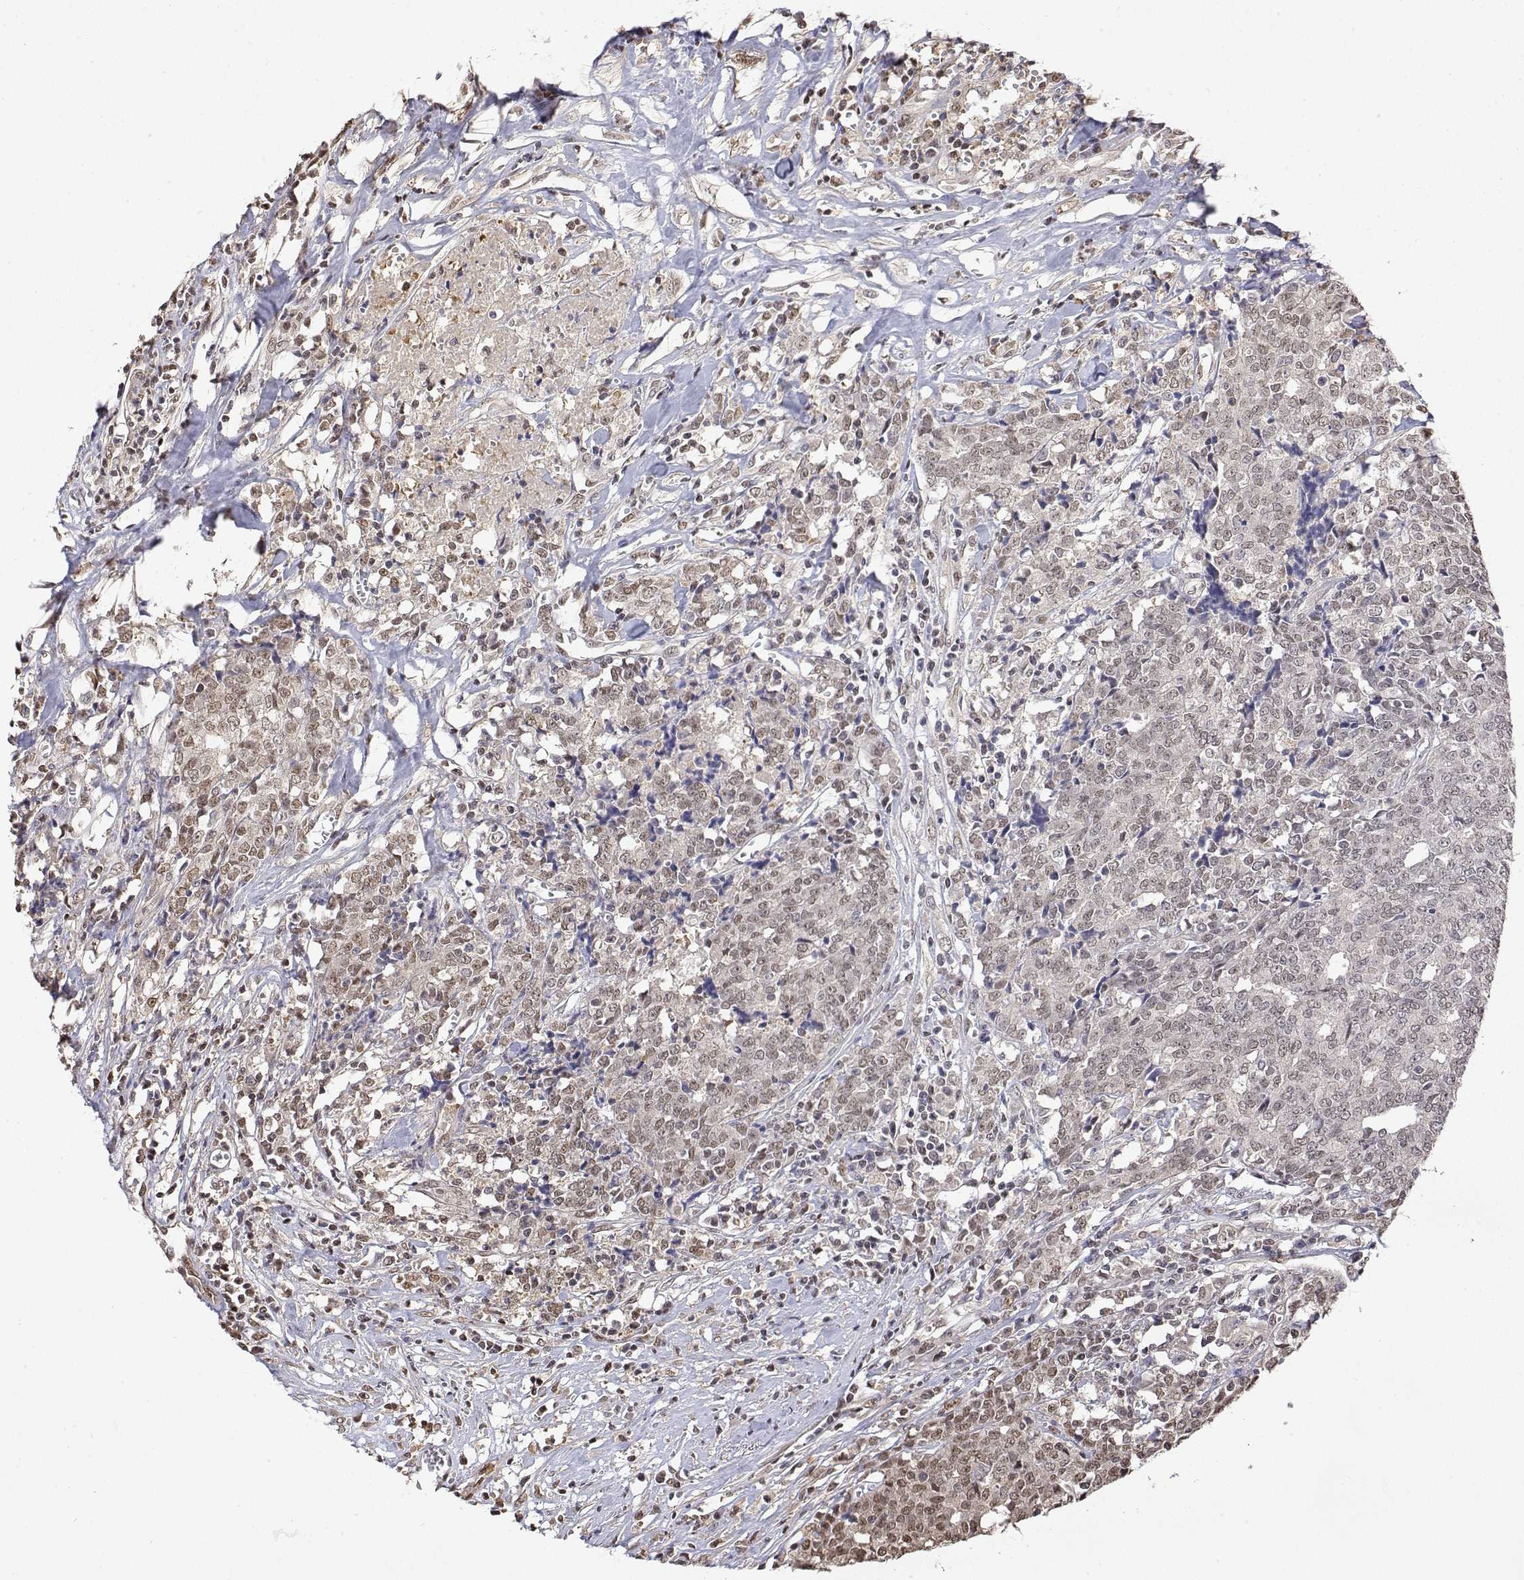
{"staining": {"intensity": "weak", "quantity": ">75%", "location": "nuclear"}, "tissue": "prostate cancer", "cell_type": "Tumor cells", "image_type": "cancer", "snomed": [{"axis": "morphology", "description": "Adenocarcinoma, High grade"}, {"axis": "topography", "description": "Prostate and seminal vesicle, NOS"}], "caption": "Immunohistochemistry micrograph of prostate high-grade adenocarcinoma stained for a protein (brown), which displays low levels of weak nuclear staining in approximately >75% of tumor cells.", "gene": "TPI1", "patient": {"sex": "male", "age": 60}}